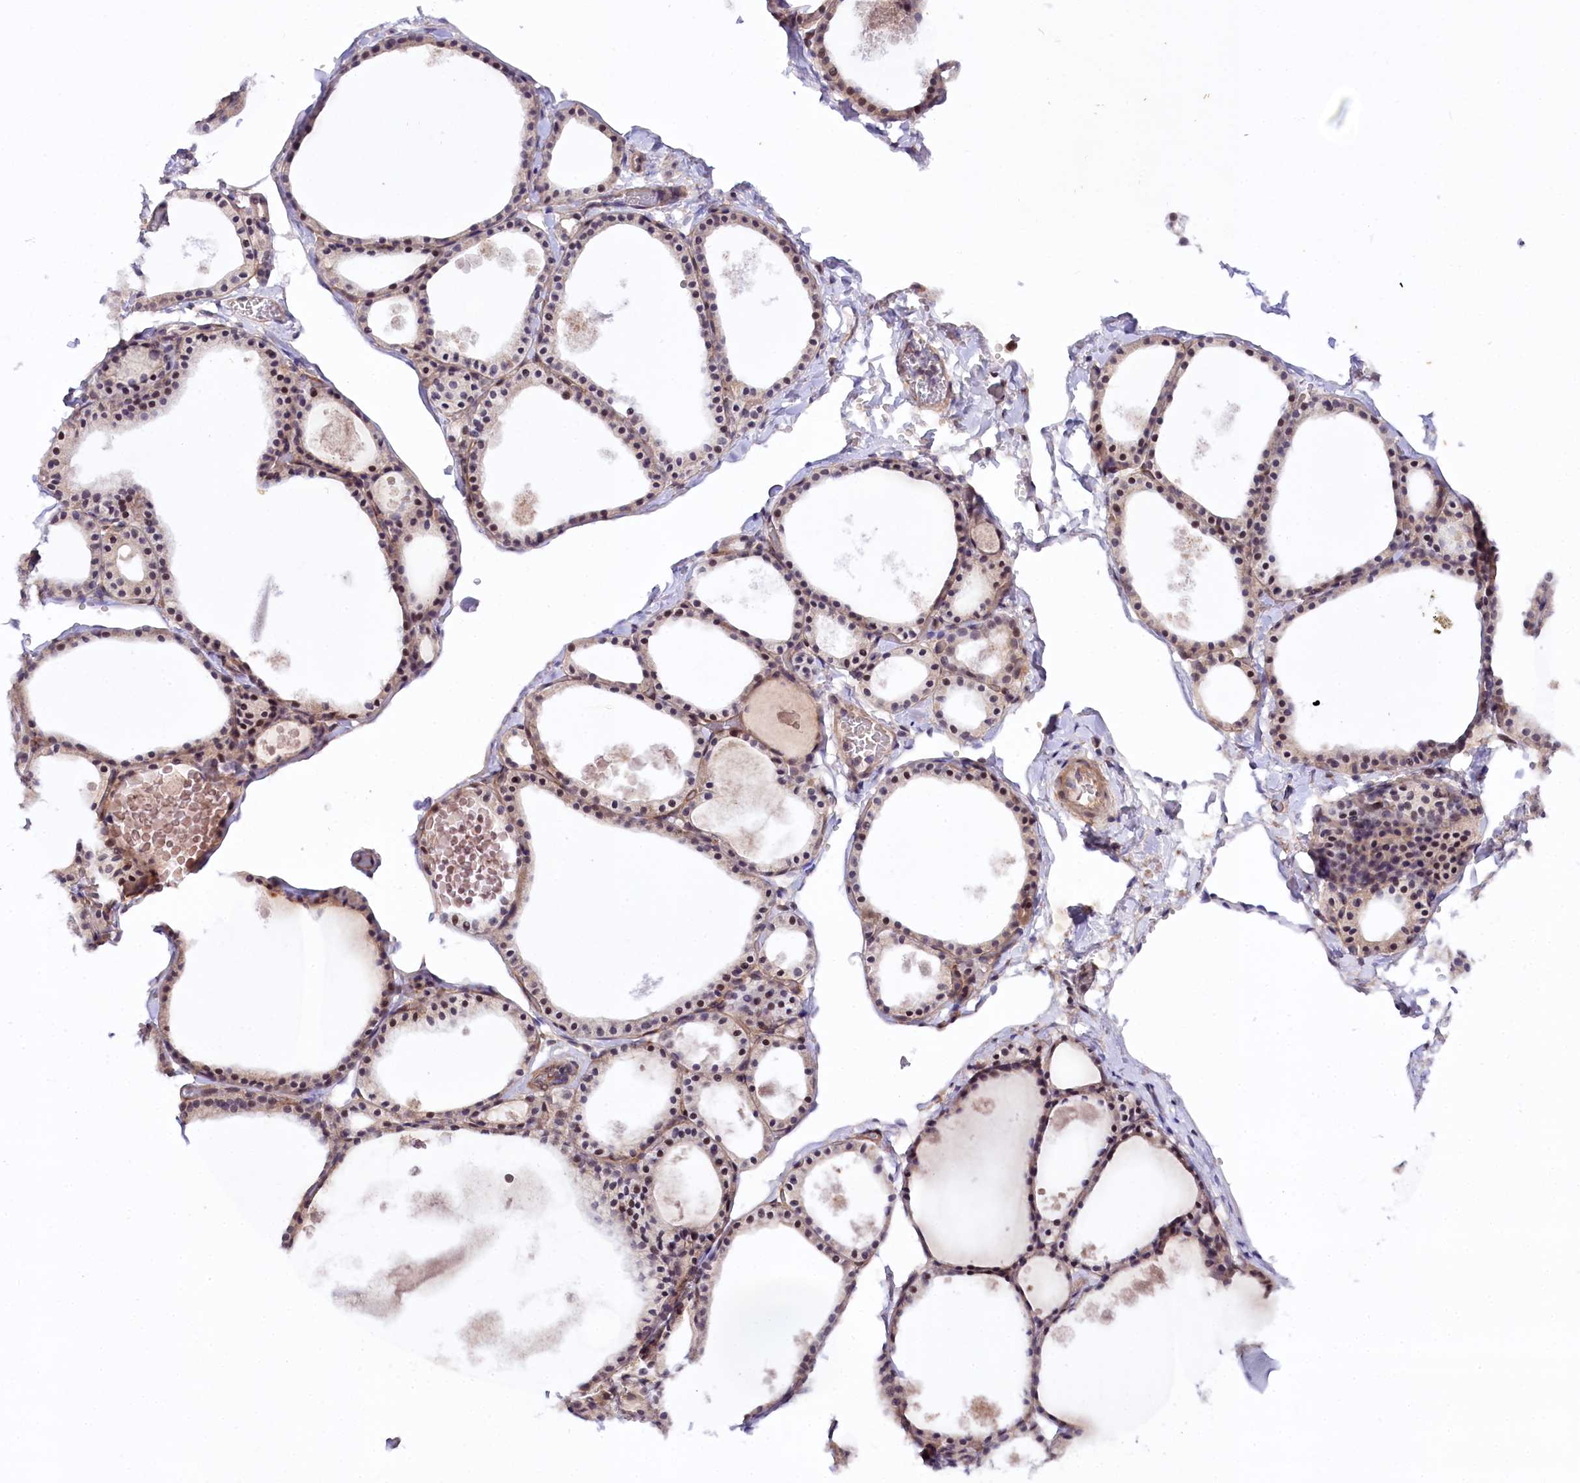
{"staining": {"intensity": "moderate", "quantity": ">75%", "location": "cytoplasmic/membranous,nuclear"}, "tissue": "thyroid gland", "cell_type": "Glandular cells", "image_type": "normal", "snomed": [{"axis": "morphology", "description": "Normal tissue, NOS"}, {"axis": "topography", "description": "Thyroid gland"}], "caption": "Unremarkable thyroid gland displays moderate cytoplasmic/membranous,nuclear staining in approximately >75% of glandular cells, visualized by immunohistochemistry.", "gene": "PHLDB1", "patient": {"sex": "male", "age": 56}}